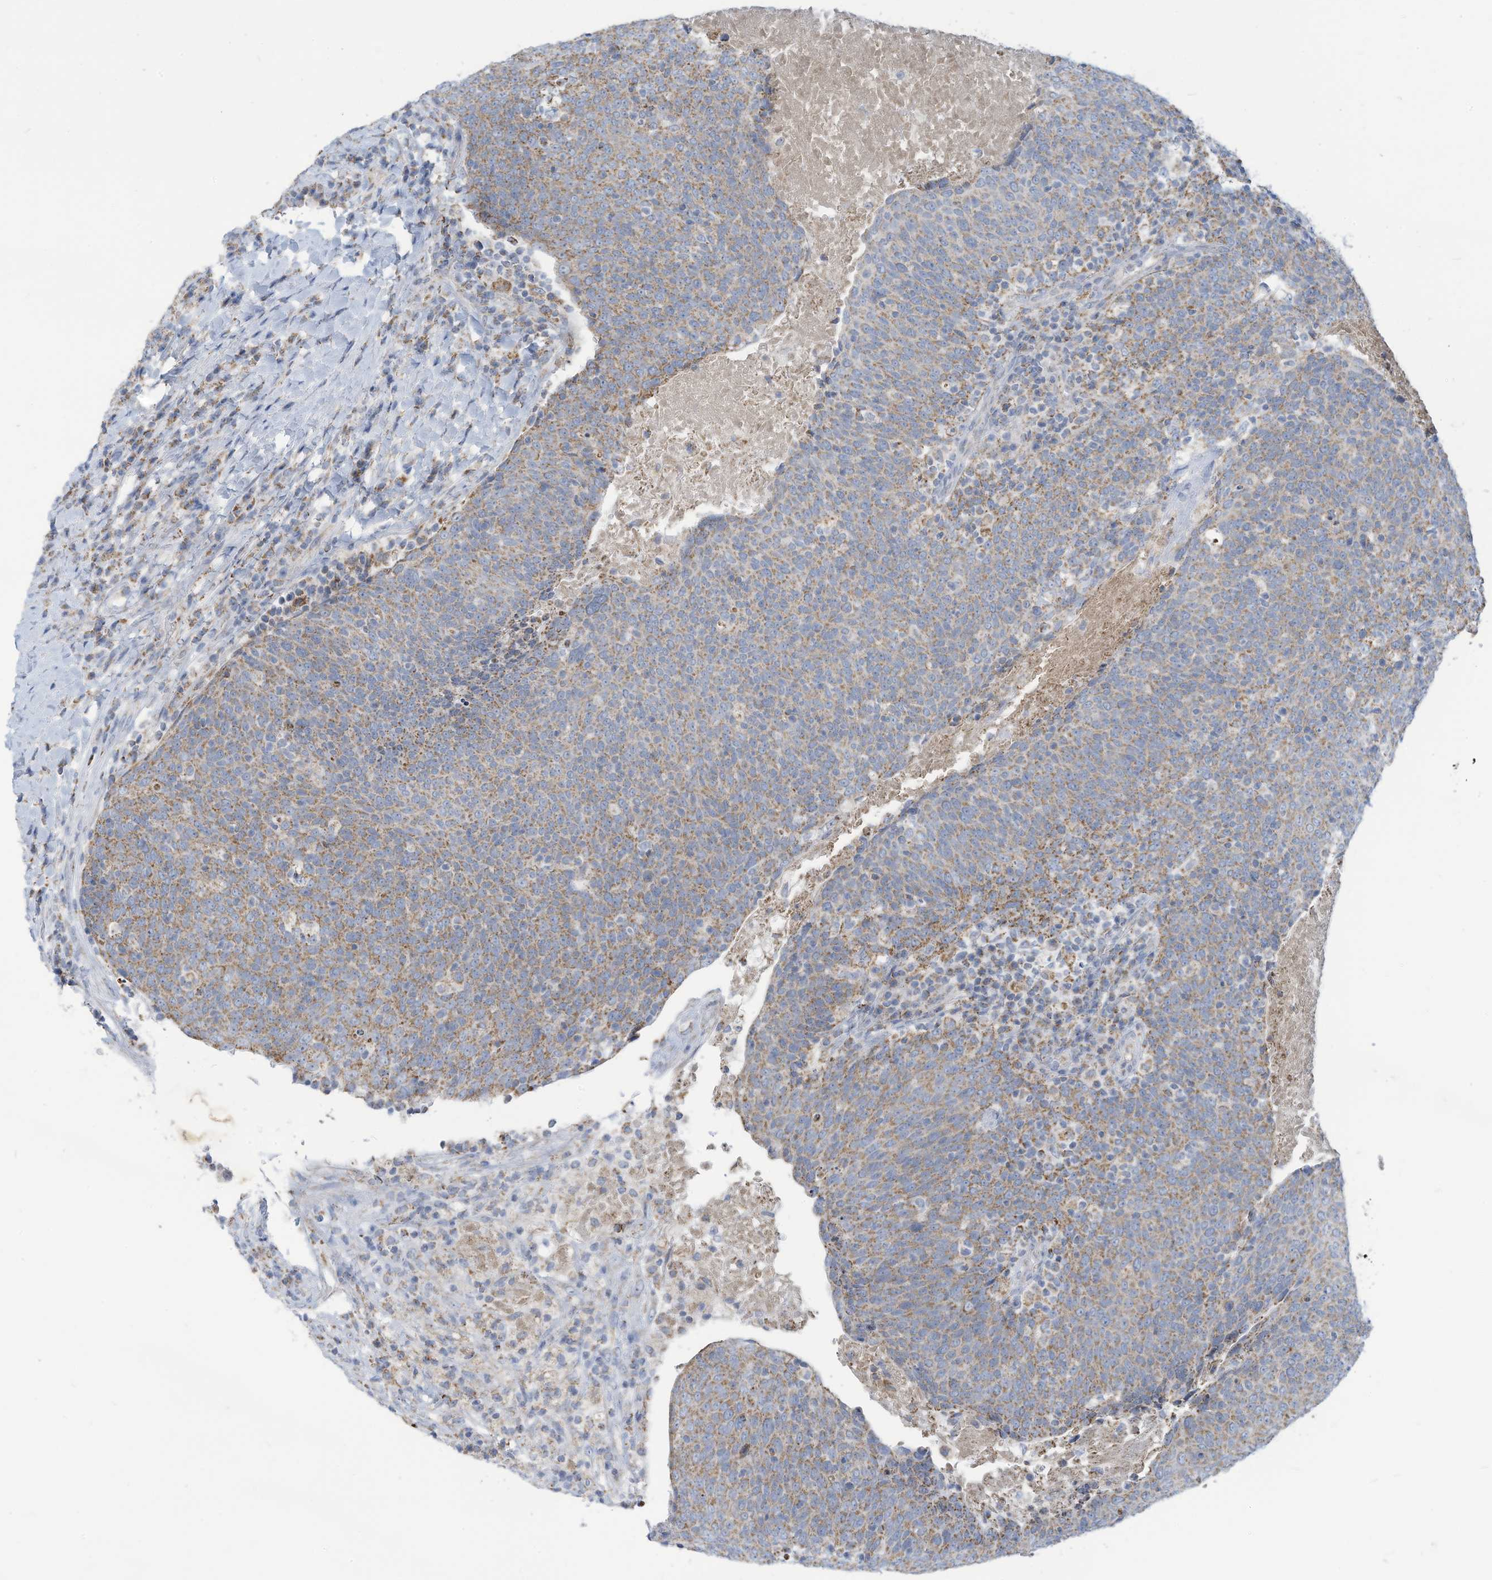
{"staining": {"intensity": "moderate", "quantity": "25%-75%", "location": "cytoplasmic/membranous"}, "tissue": "head and neck cancer", "cell_type": "Tumor cells", "image_type": "cancer", "snomed": [{"axis": "morphology", "description": "Squamous cell carcinoma, NOS"}, {"axis": "morphology", "description": "Squamous cell carcinoma, metastatic, NOS"}, {"axis": "topography", "description": "Lymph node"}, {"axis": "topography", "description": "Head-Neck"}], "caption": "About 25%-75% of tumor cells in human head and neck cancer display moderate cytoplasmic/membranous protein staining as visualized by brown immunohistochemical staining.", "gene": "NLN", "patient": {"sex": "male", "age": 62}}